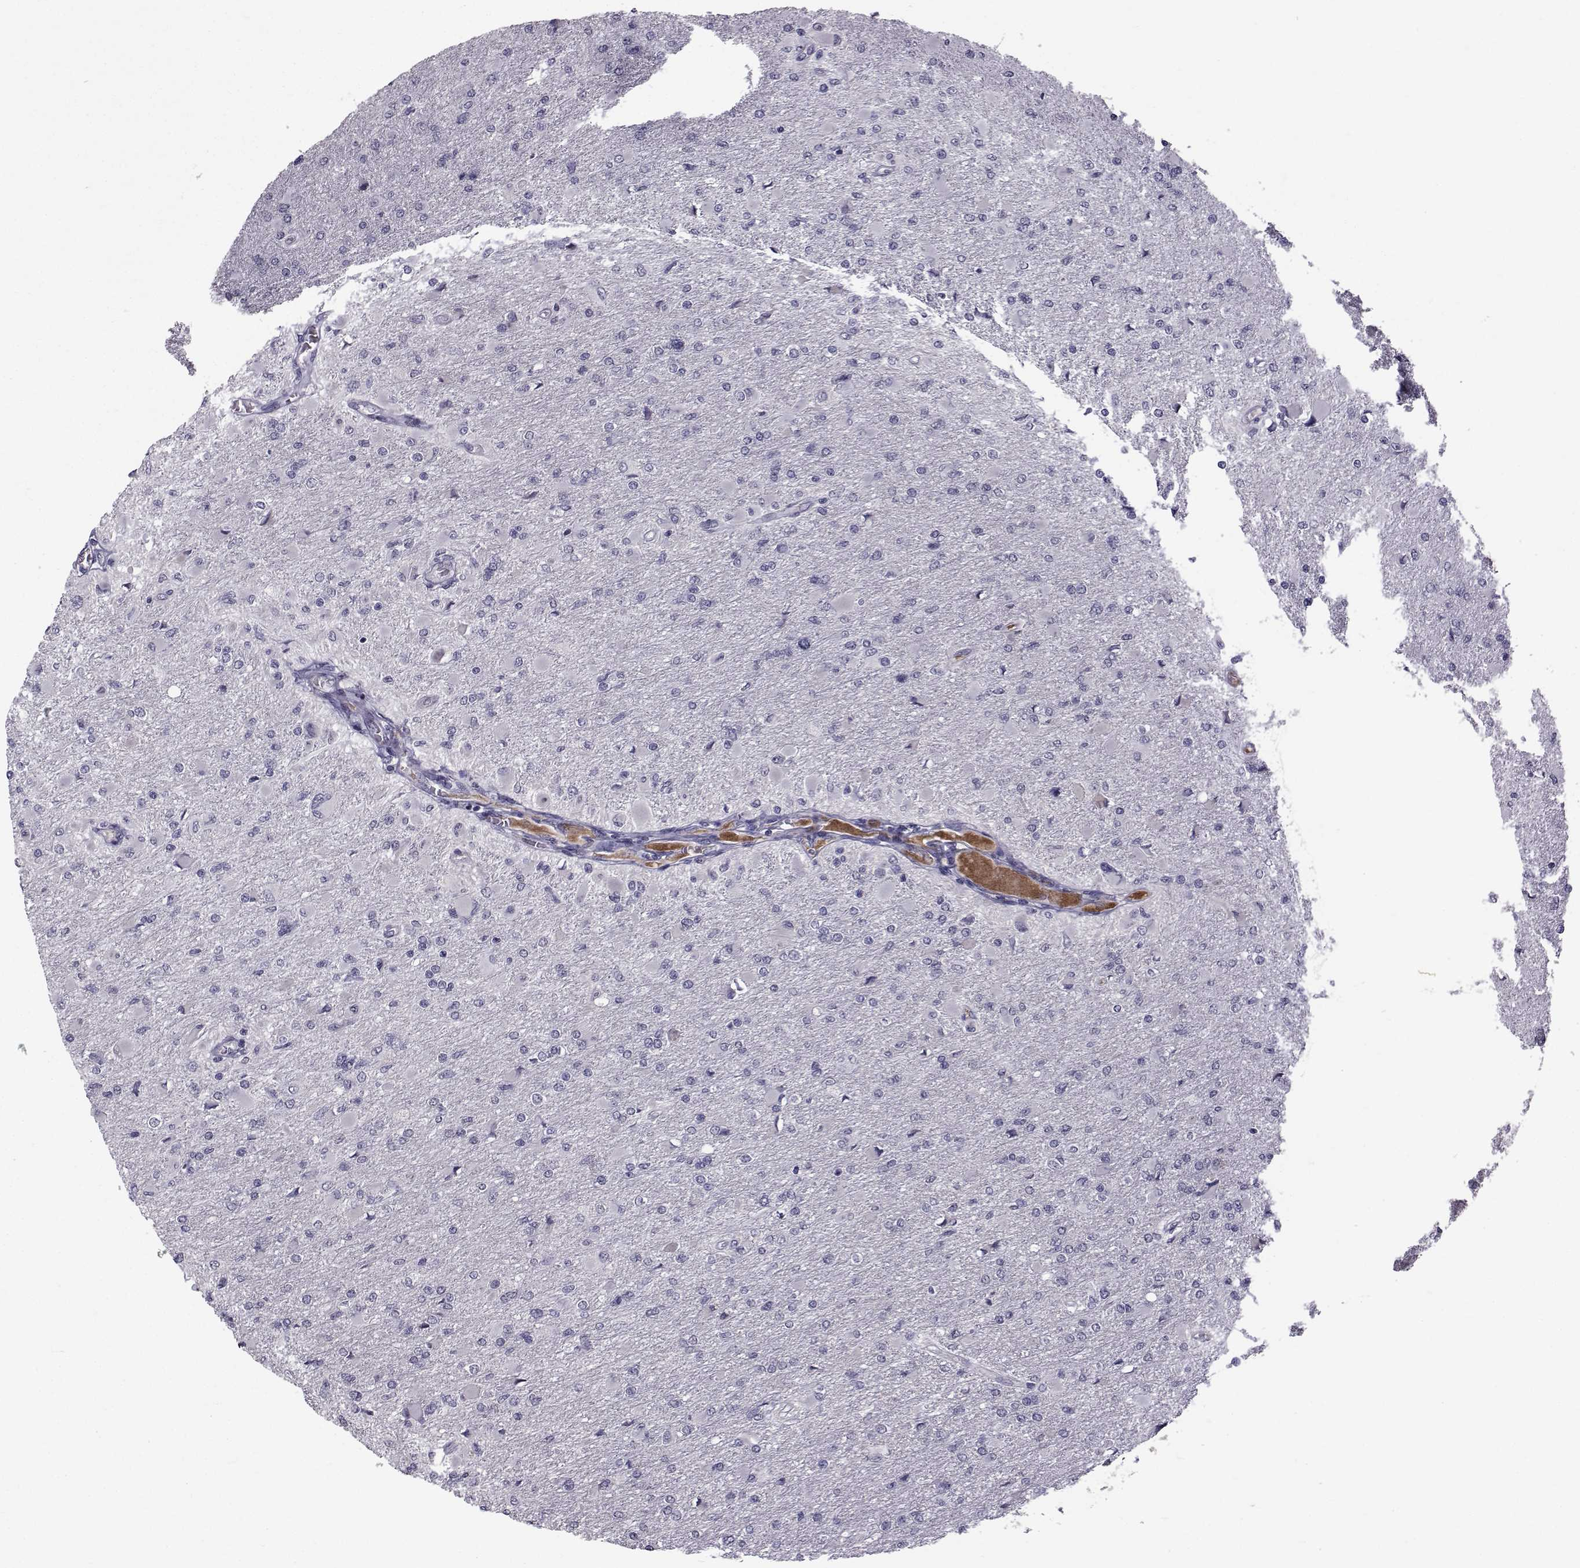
{"staining": {"intensity": "negative", "quantity": "none", "location": "none"}, "tissue": "glioma", "cell_type": "Tumor cells", "image_type": "cancer", "snomed": [{"axis": "morphology", "description": "Glioma, malignant, High grade"}, {"axis": "topography", "description": "Cerebral cortex"}], "caption": "Immunohistochemistry (IHC) of human malignant high-grade glioma displays no positivity in tumor cells.", "gene": "TNFRSF11B", "patient": {"sex": "female", "age": 36}}